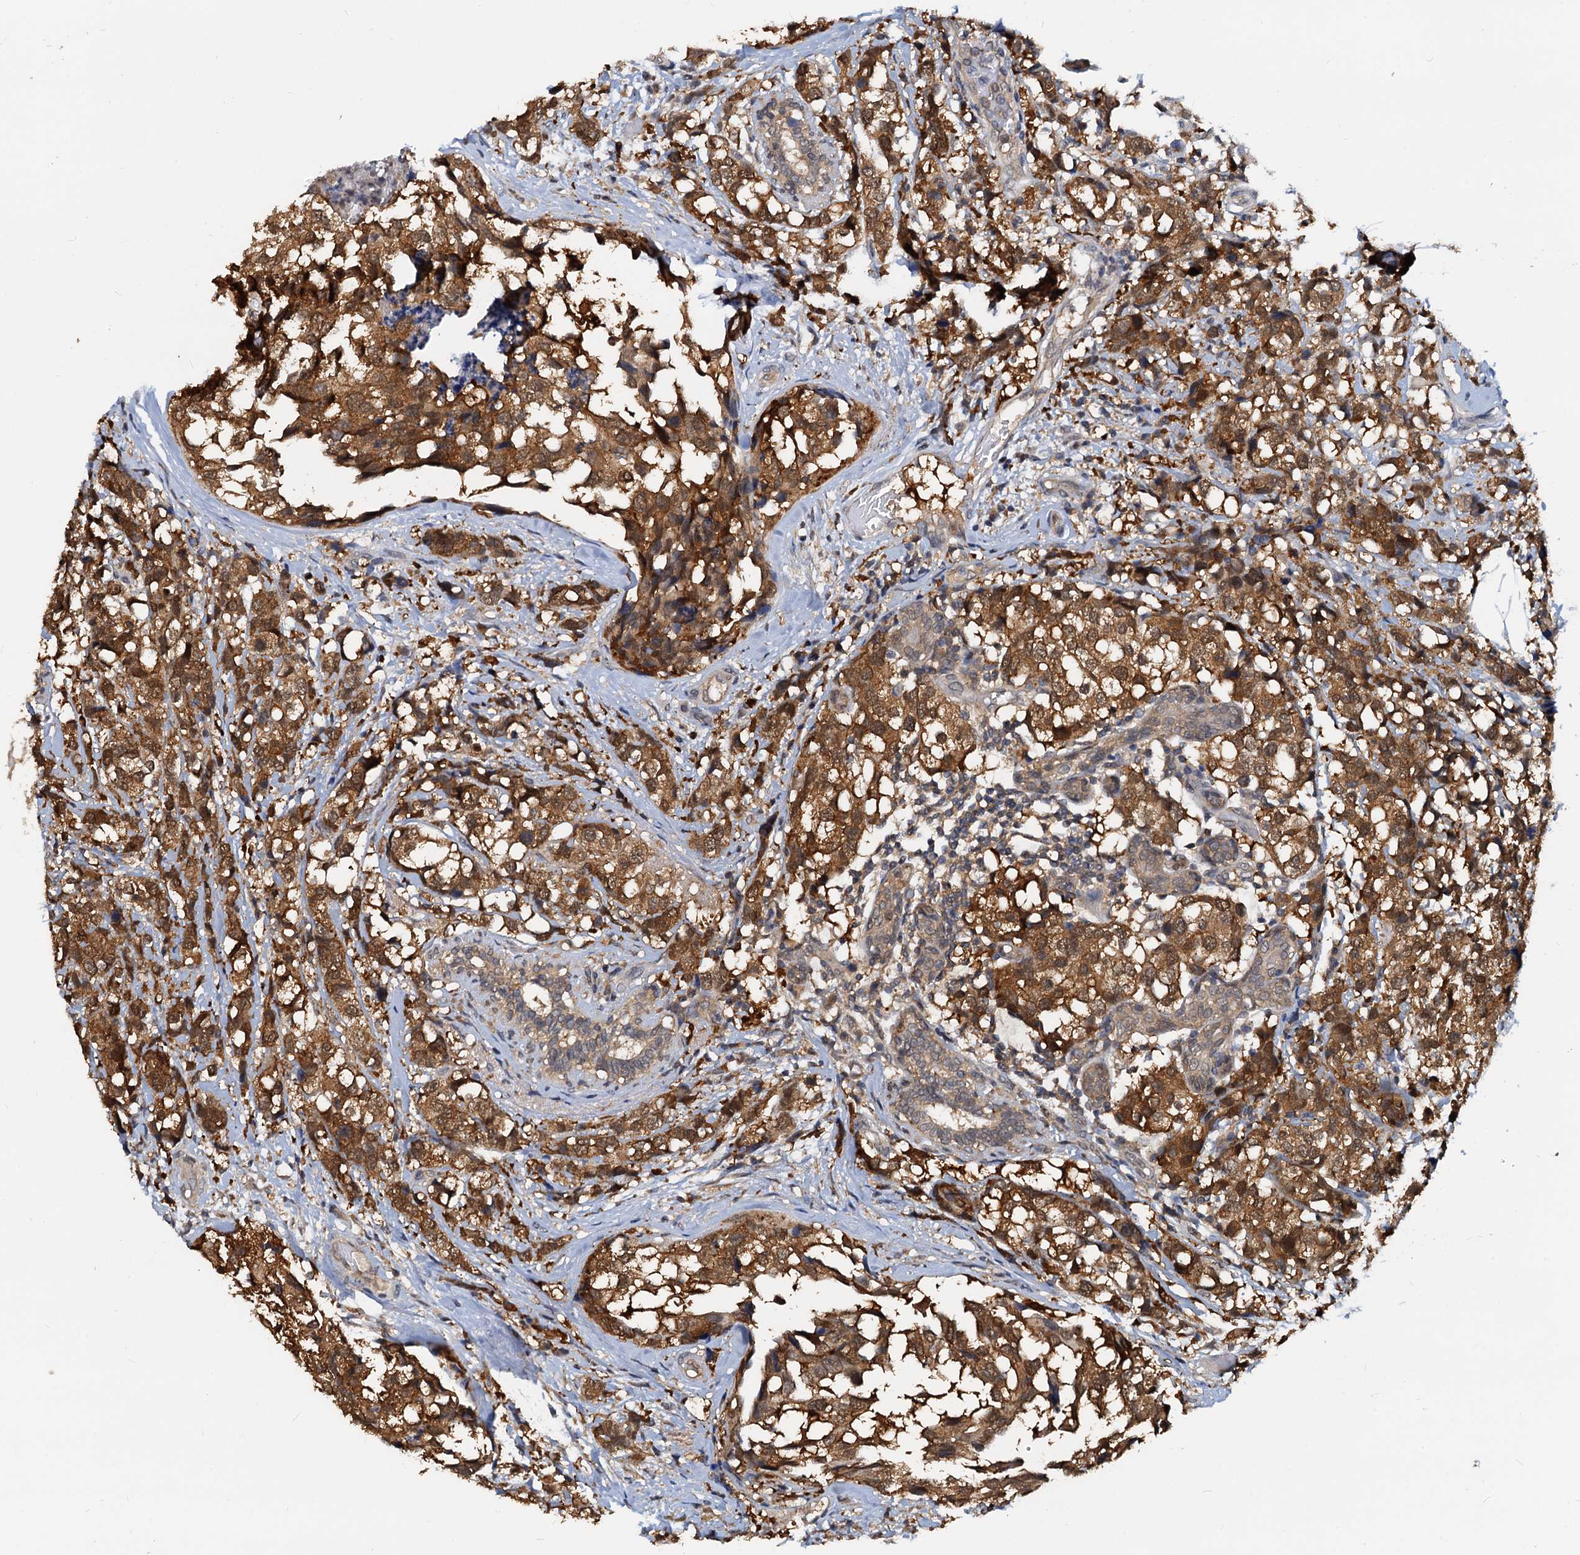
{"staining": {"intensity": "strong", "quantity": ">75%", "location": "cytoplasmic/membranous"}, "tissue": "breast cancer", "cell_type": "Tumor cells", "image_type": "cancer", "snomed": [{"axis": "morphology", "description": "Lobular carcinoma"}, {"axis": "topography", "description": "Breast"}], "caption": "A high amount of strong cytoplasmic/membranous positivity is identified in approximately >75% of tumor cells in breast lobular carcinoma tissue.", "gene": "PTGES3", "patient": {"sex": "female", "age": 59}}